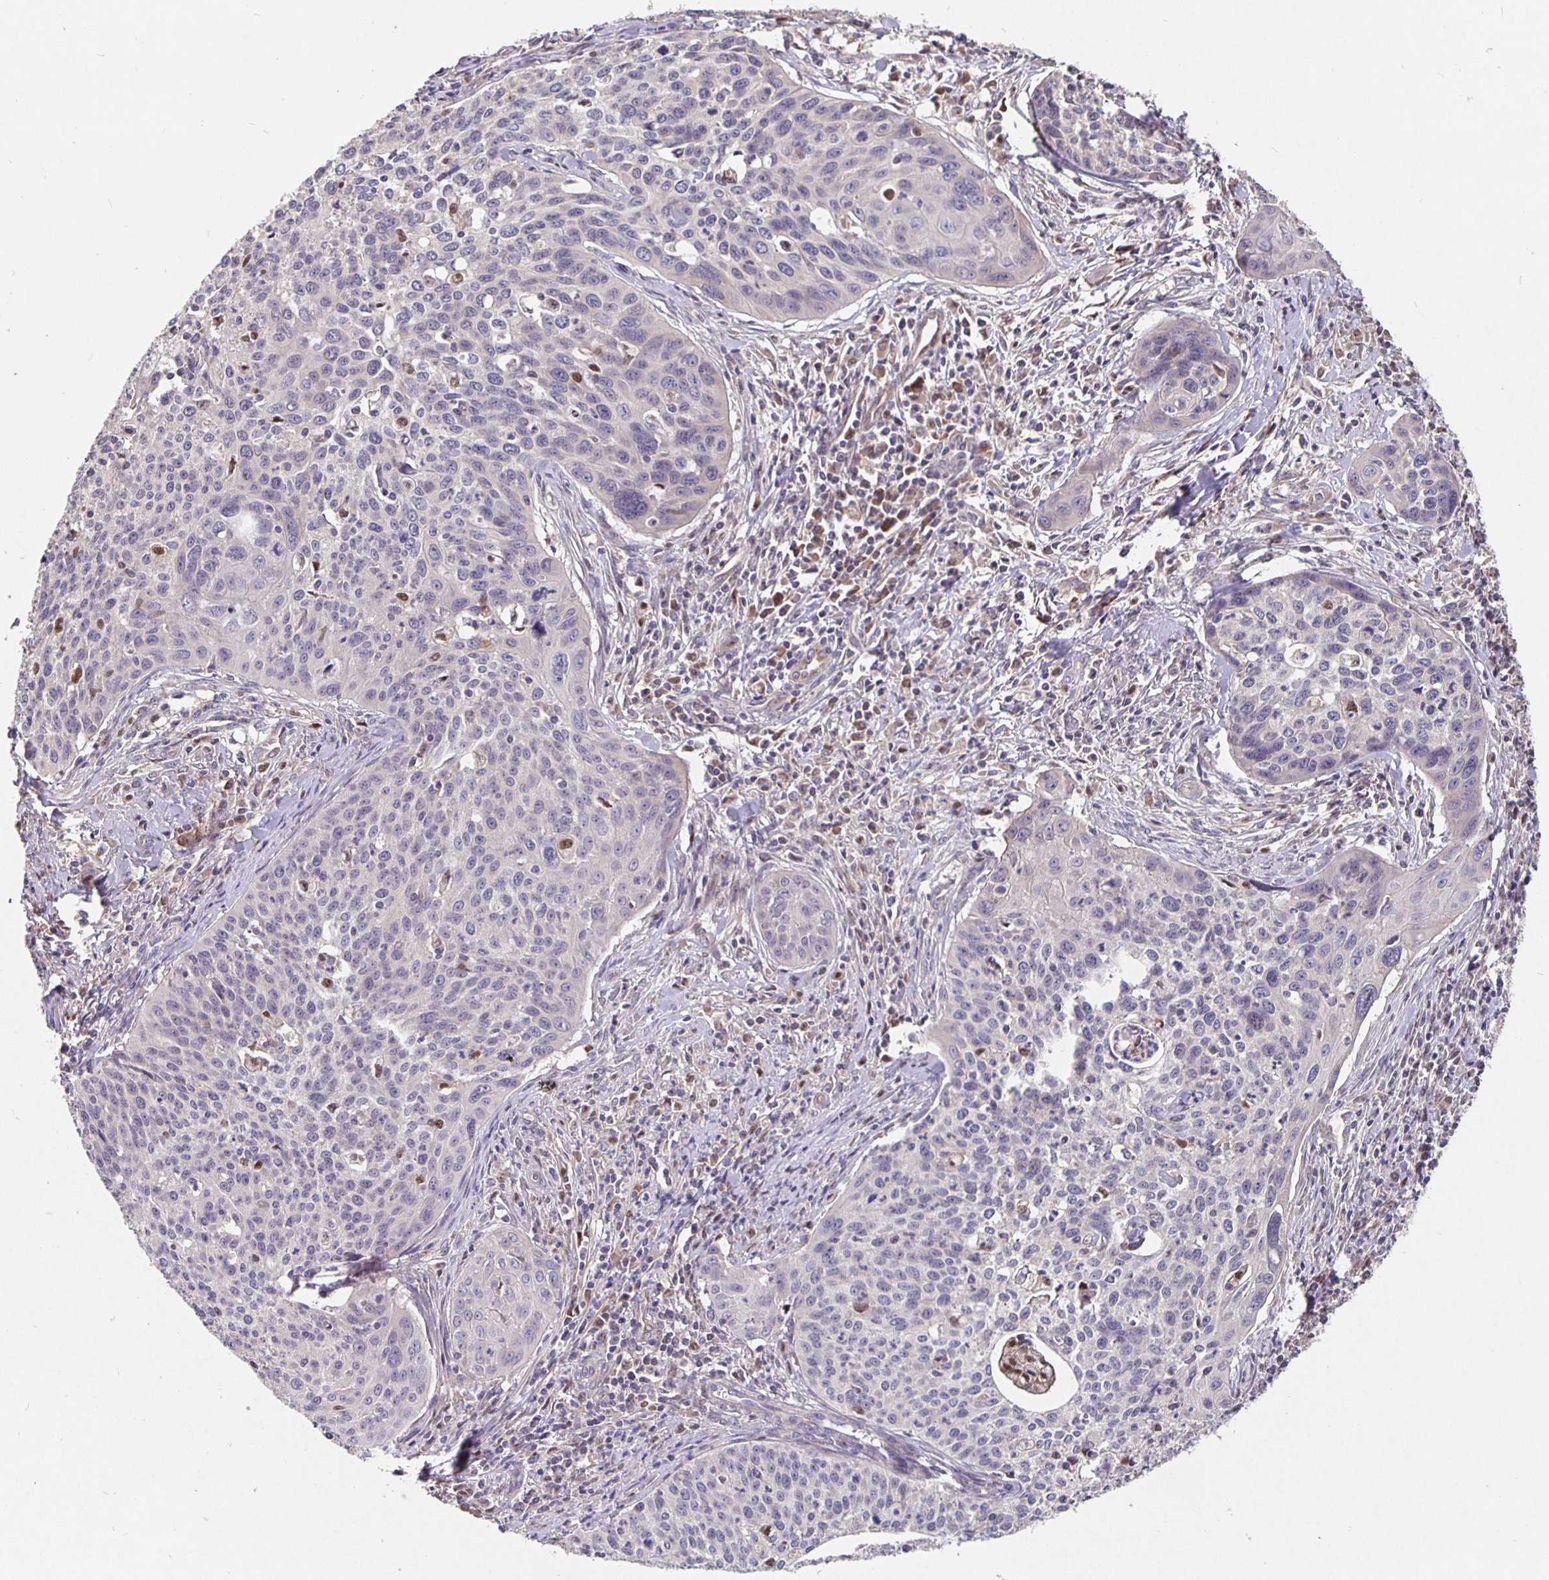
{"staining": {"intensity": "negative", "quantity": "none", "location": "none"}, "tissue": "cervical cancer", "cell_type": "Tumor cells", "image_type": "cancer", "snomed": [{"axis": "morphology", "description": "Squamous cell carcinoma, NOS"}, {"axis": "topography", "description": "Cervix"}], "caption": "DAB (3,3'-diaminobenzidine) immunohistochemical staining of human squamous cell carcinoma (cervical) exhibits no significant staining in tumor cells.", "gene": "NOG", "patient": {"sex": "female", "age": 31}}